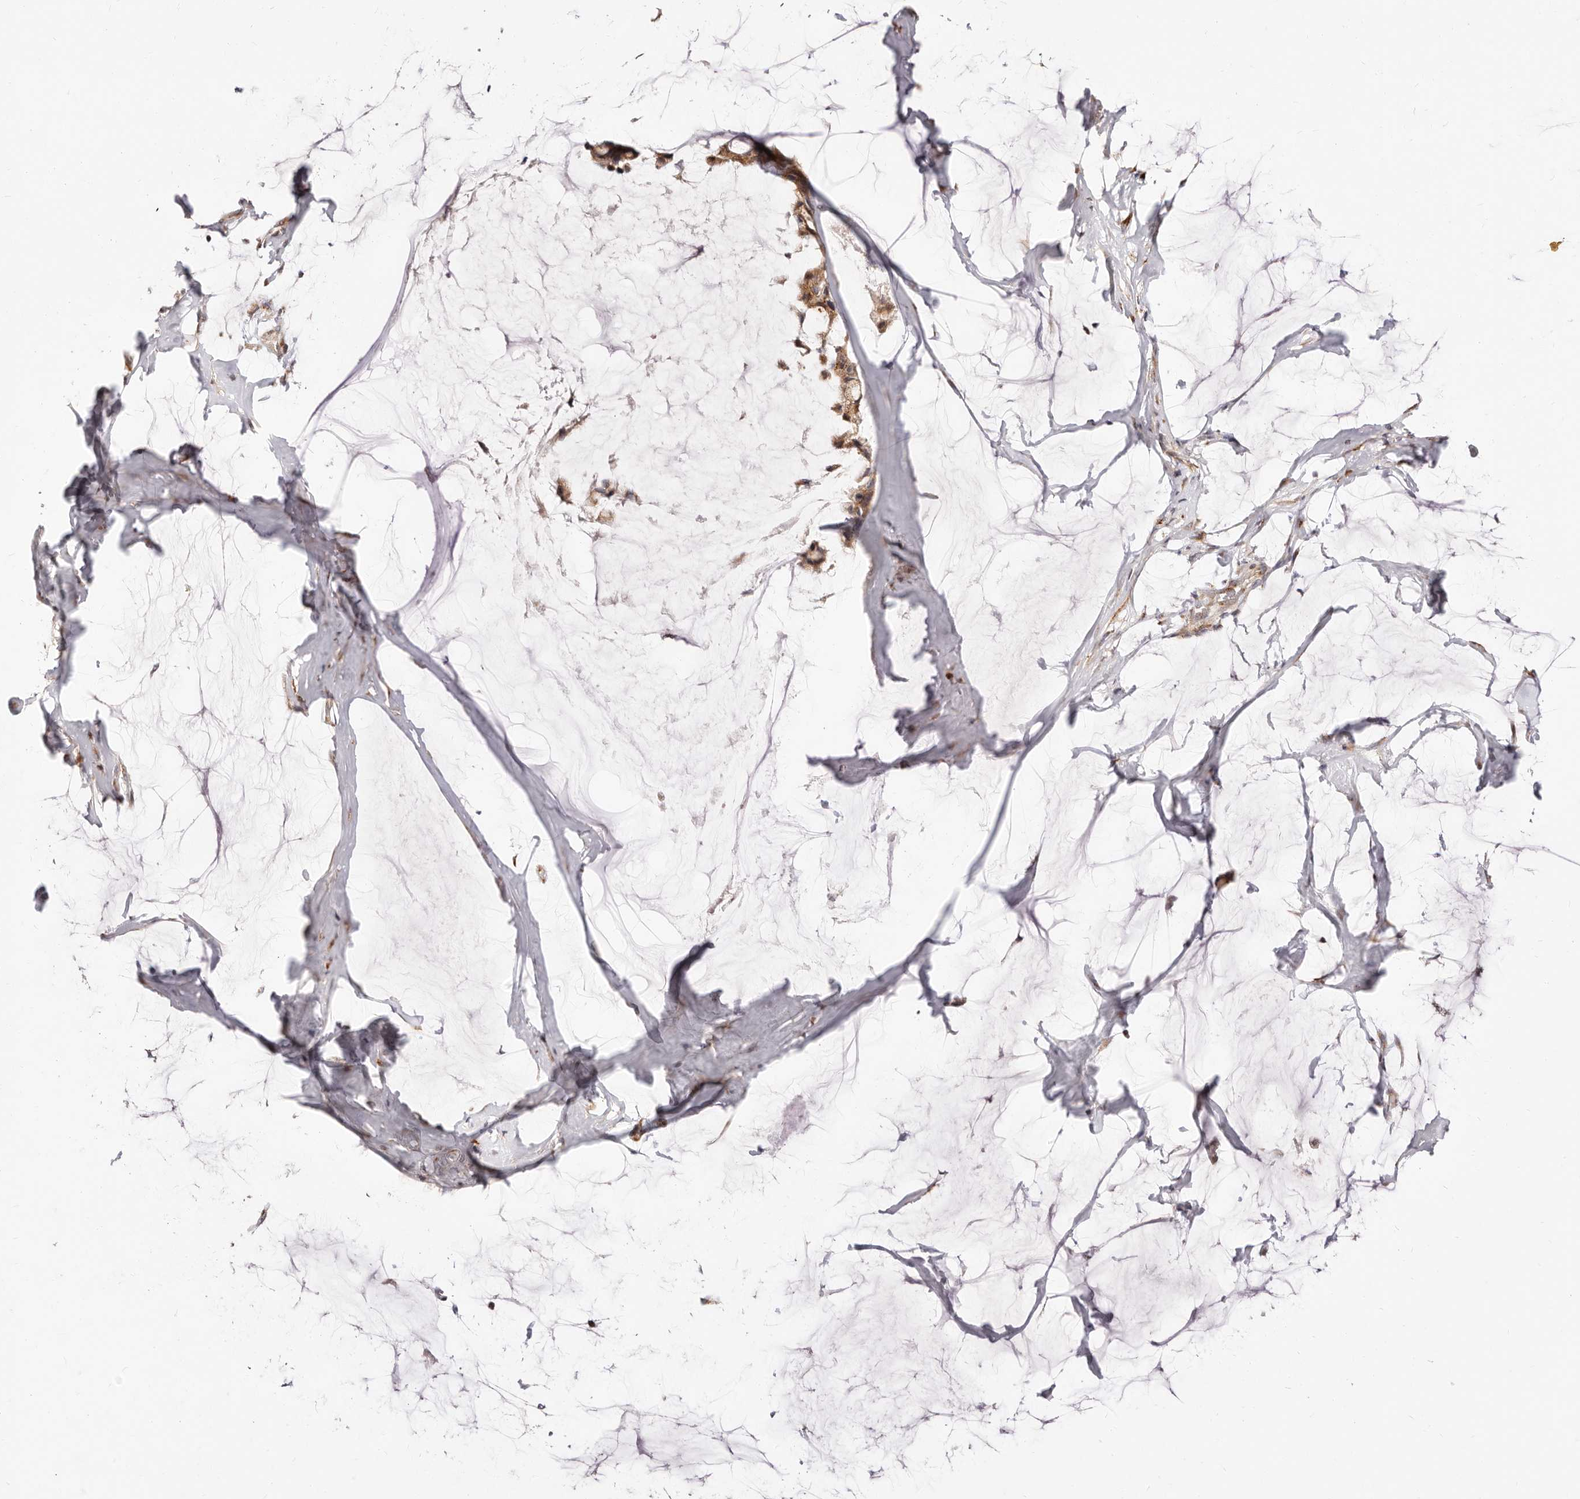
{"staining": {"intensity": "moderate", "quantity": ">75%", "location": "cytoplasmic/membranous"}, "tissue": "ovarian cancer", "cell_type": "Tumor cells", "image_type": "cancer", "snomed": [{"axis": "morphology", "description": "Cystadenocarcinoma, mucinous, NOS"}, {"axis": "topography", "description": "Ovary"}], "caption": "A brown stain highlights moderate cytoplasmic/membranous positivity of a protein in ovarian cancer (mucinous cystadenocarcinoma) tumor cells.", "gene": "MAPK6", "patient": {"sex": "female", "age": 39}}